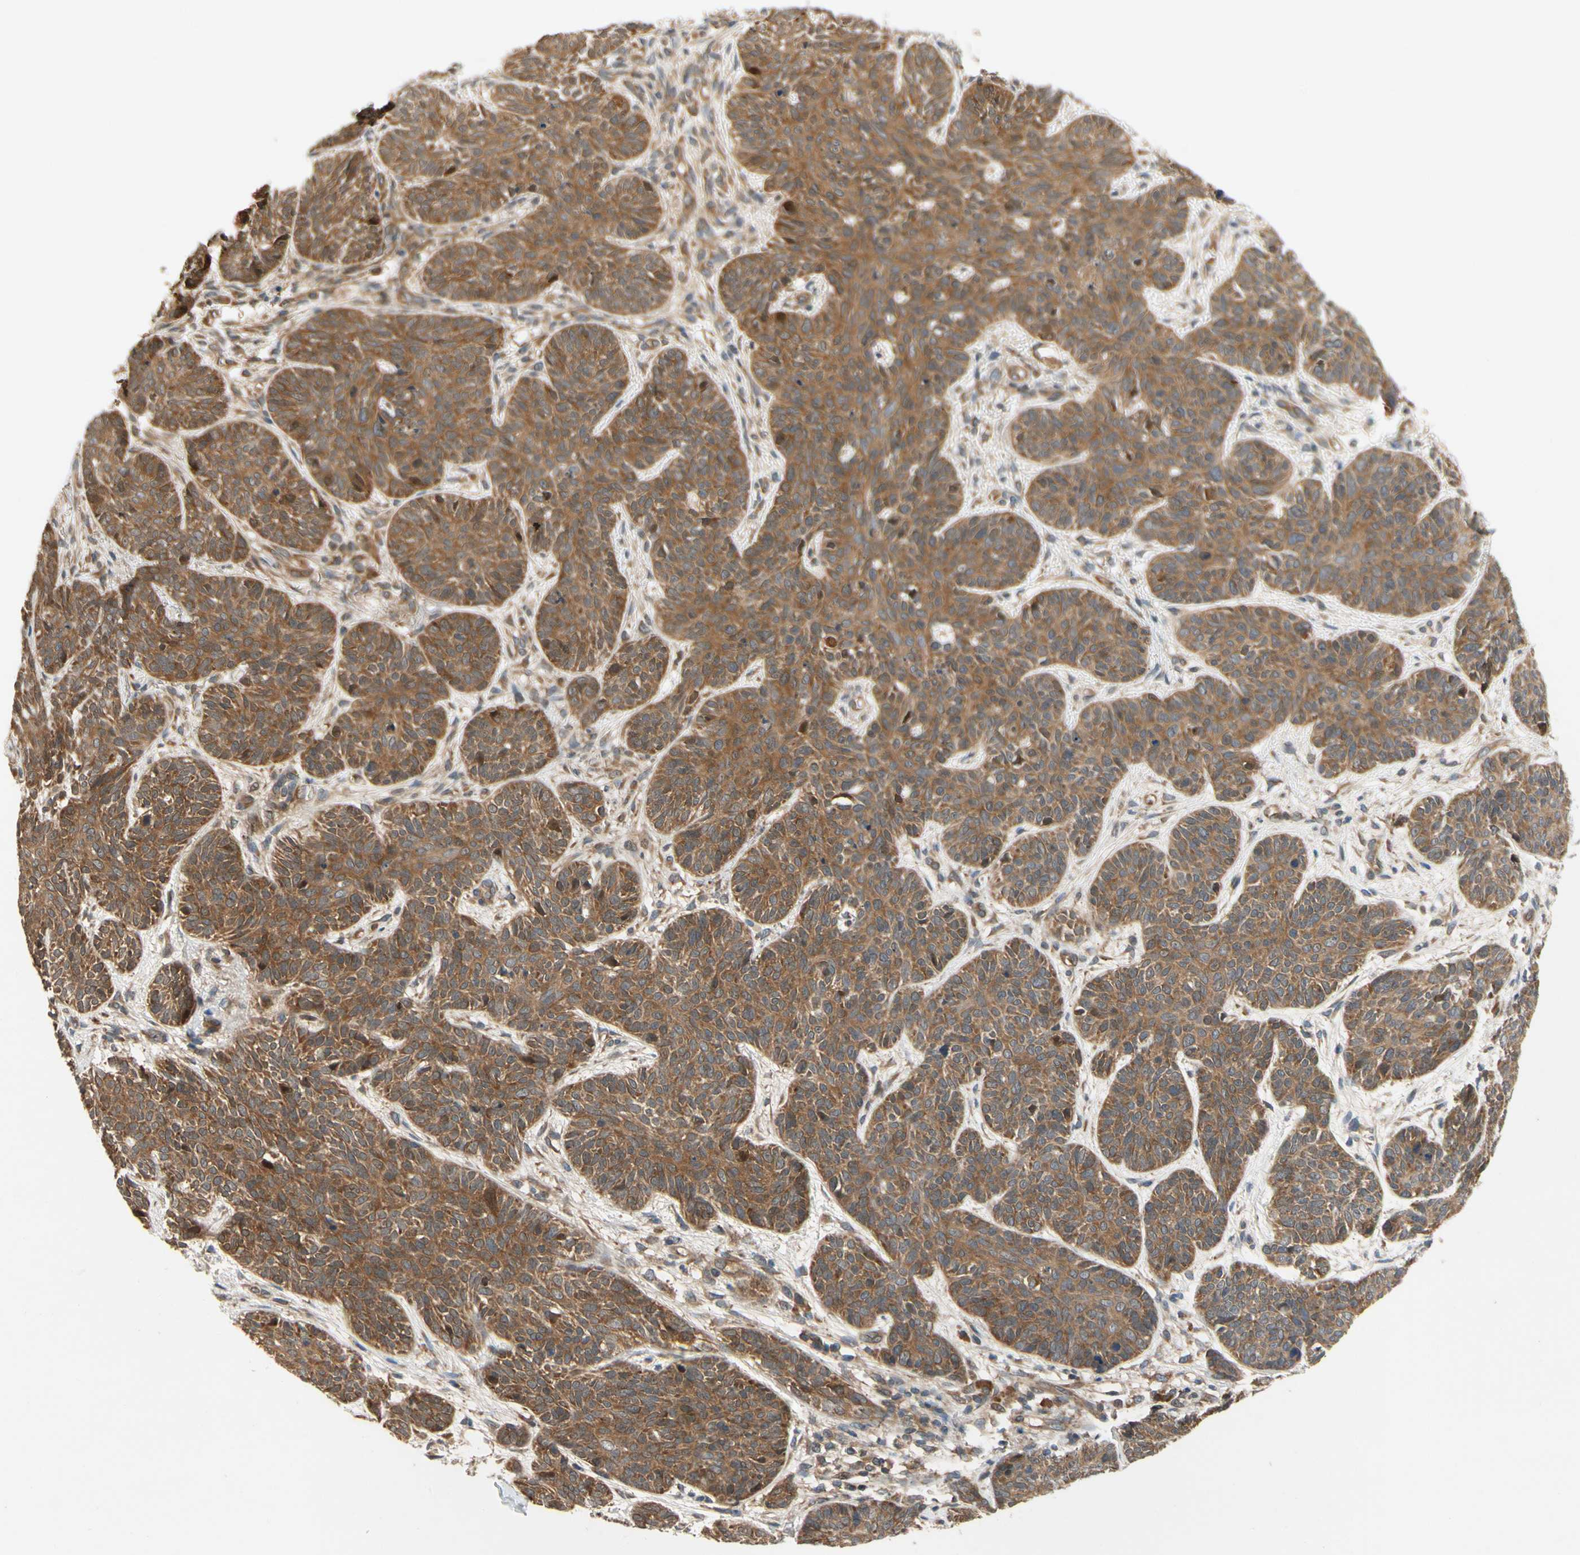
{"staining": {"intensity": "strong", "quantity": ">75%", "location": "cytoplasmic/membranous"}, "tissue": "skin cancer", "cell_type": "Tumor cells", "image_type": "cancer", "snomed": [{"axis": "morphology", "description": "Normal tissue, NOS"}, {"axis": "morphology", "description": "Basal cell carcinoma"}, {"axis": "topography", "description": "Skin"}], "caption": "Basal cell carcinoma (skin) was stained to show a protein in brown. There is high levels of strong cytoplasmic/membranous staining in approximately >75% of tumor cells.", "gene": "TDRP", "patient": {"sex": "male", "age": 52}}